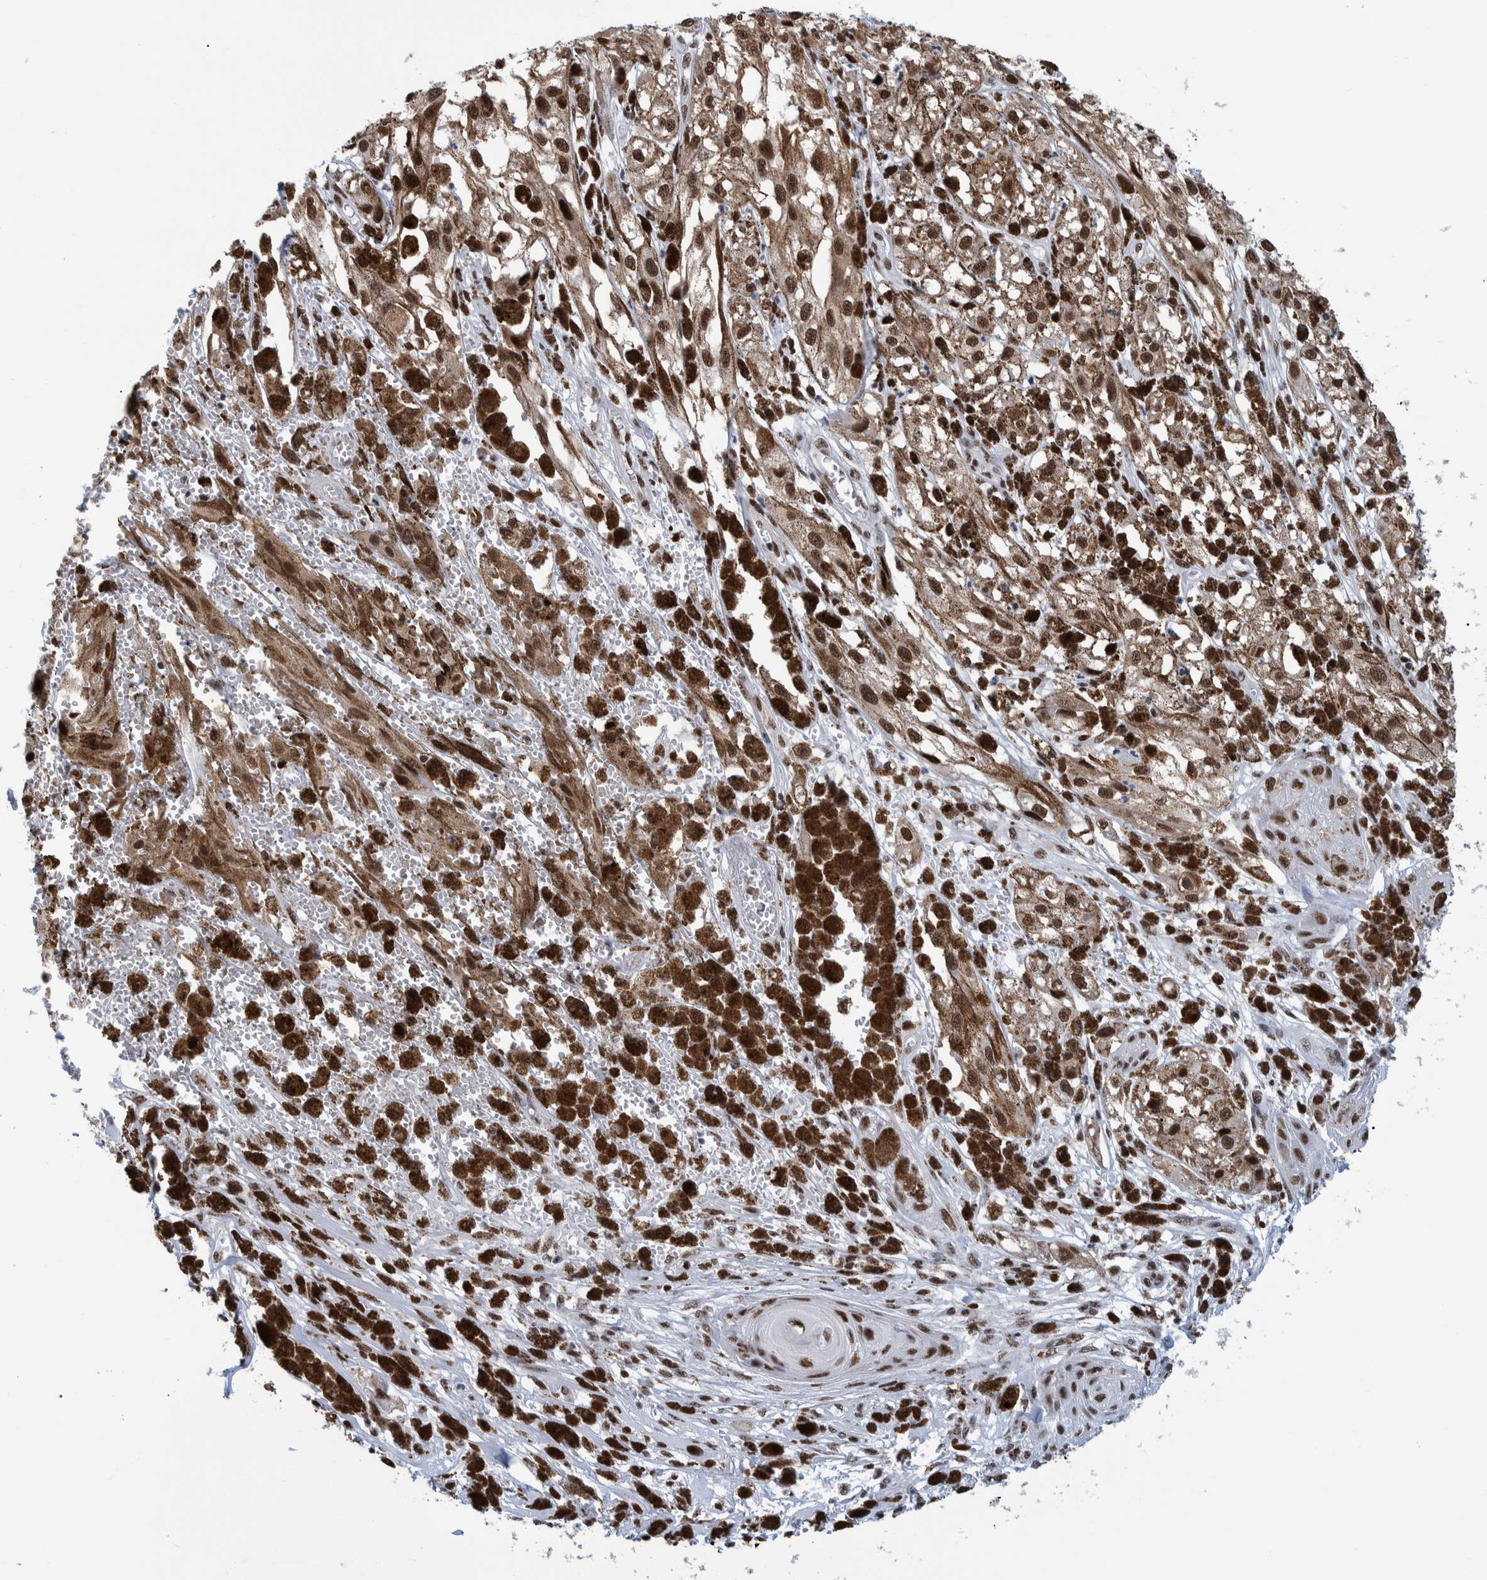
{"staining": {"intensity": "moderate", "quantity": ">75%", "location": "nuclear"}, "tissue": "melanoma", "cell_type": "Tumor cells", "image_type": "cancer", "snomed": [{"axis": "morphology", "description": "Malignant melanoma, NOS"}, {"axis": "topography", "description": "Skin"}], "caption": "Moderate nuclear expression for a protein is appreciated in about >75% of tumor cells of melanoma using IHC.", "gene": "EFTUD2", "patient": {"sex": "male", "age": 88}}